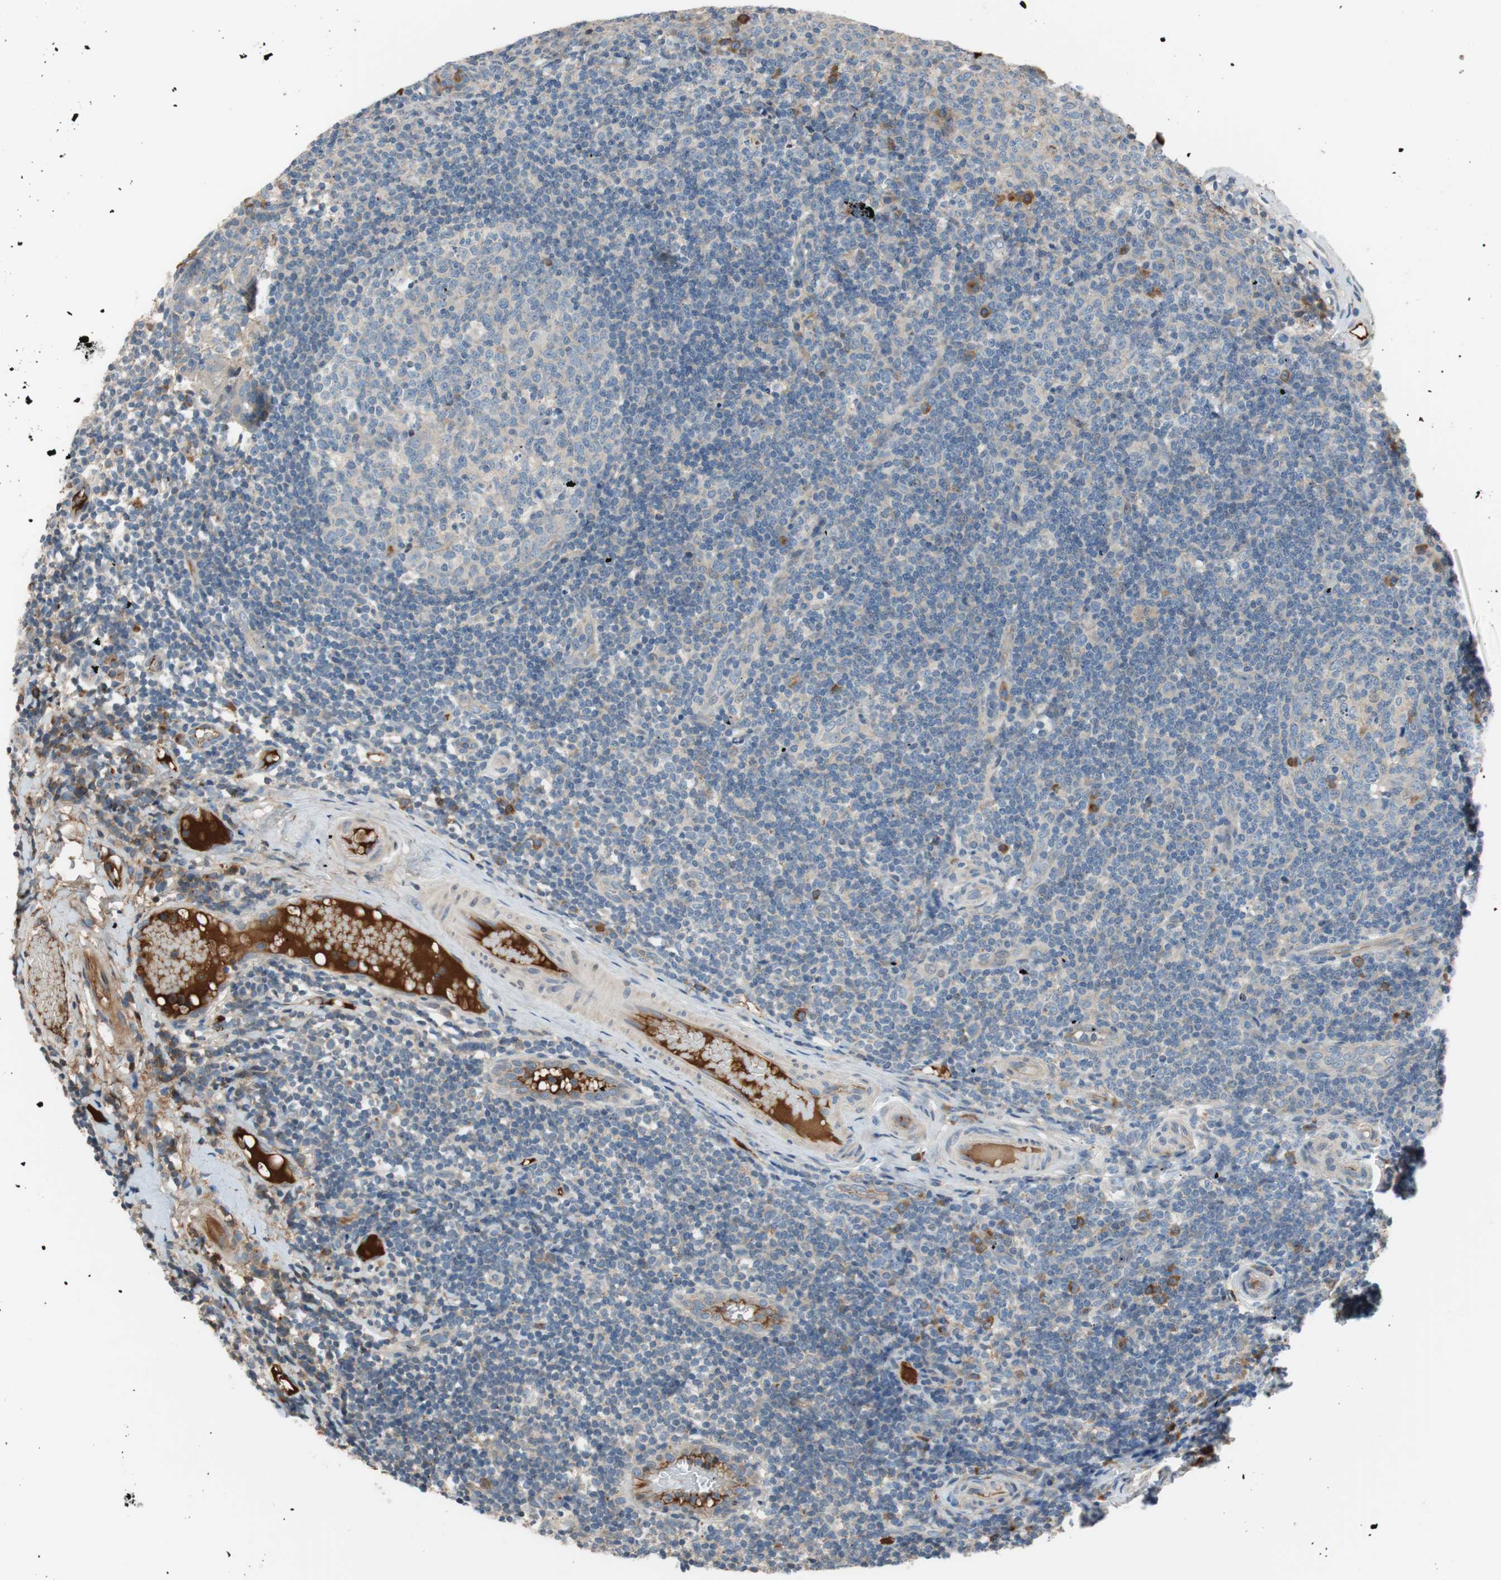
{"staining": {"intensity": "negative", "quantity": "none", "location": "none"}, "tissue": "tonsil", "cell_type": "Germinal center cells", "image_type": "normal", "snomed": [{"axis": "morphology", "description": "Normal tissue, NOS"}, {"axis": "topography", "description": "Tonsil"}], "caption": "High power microscopy image of an immunohistochemistry histopathology image of normal tonsil, revealing no significant positivity in germinal center cells. The staining is performed using DAB (3,3'-diaminobenzidine) brown chromogen with nuclei counter-stained in using hematoxylin.", "gene": "C4A", "patient": {"sex": "female", "age": 19}}